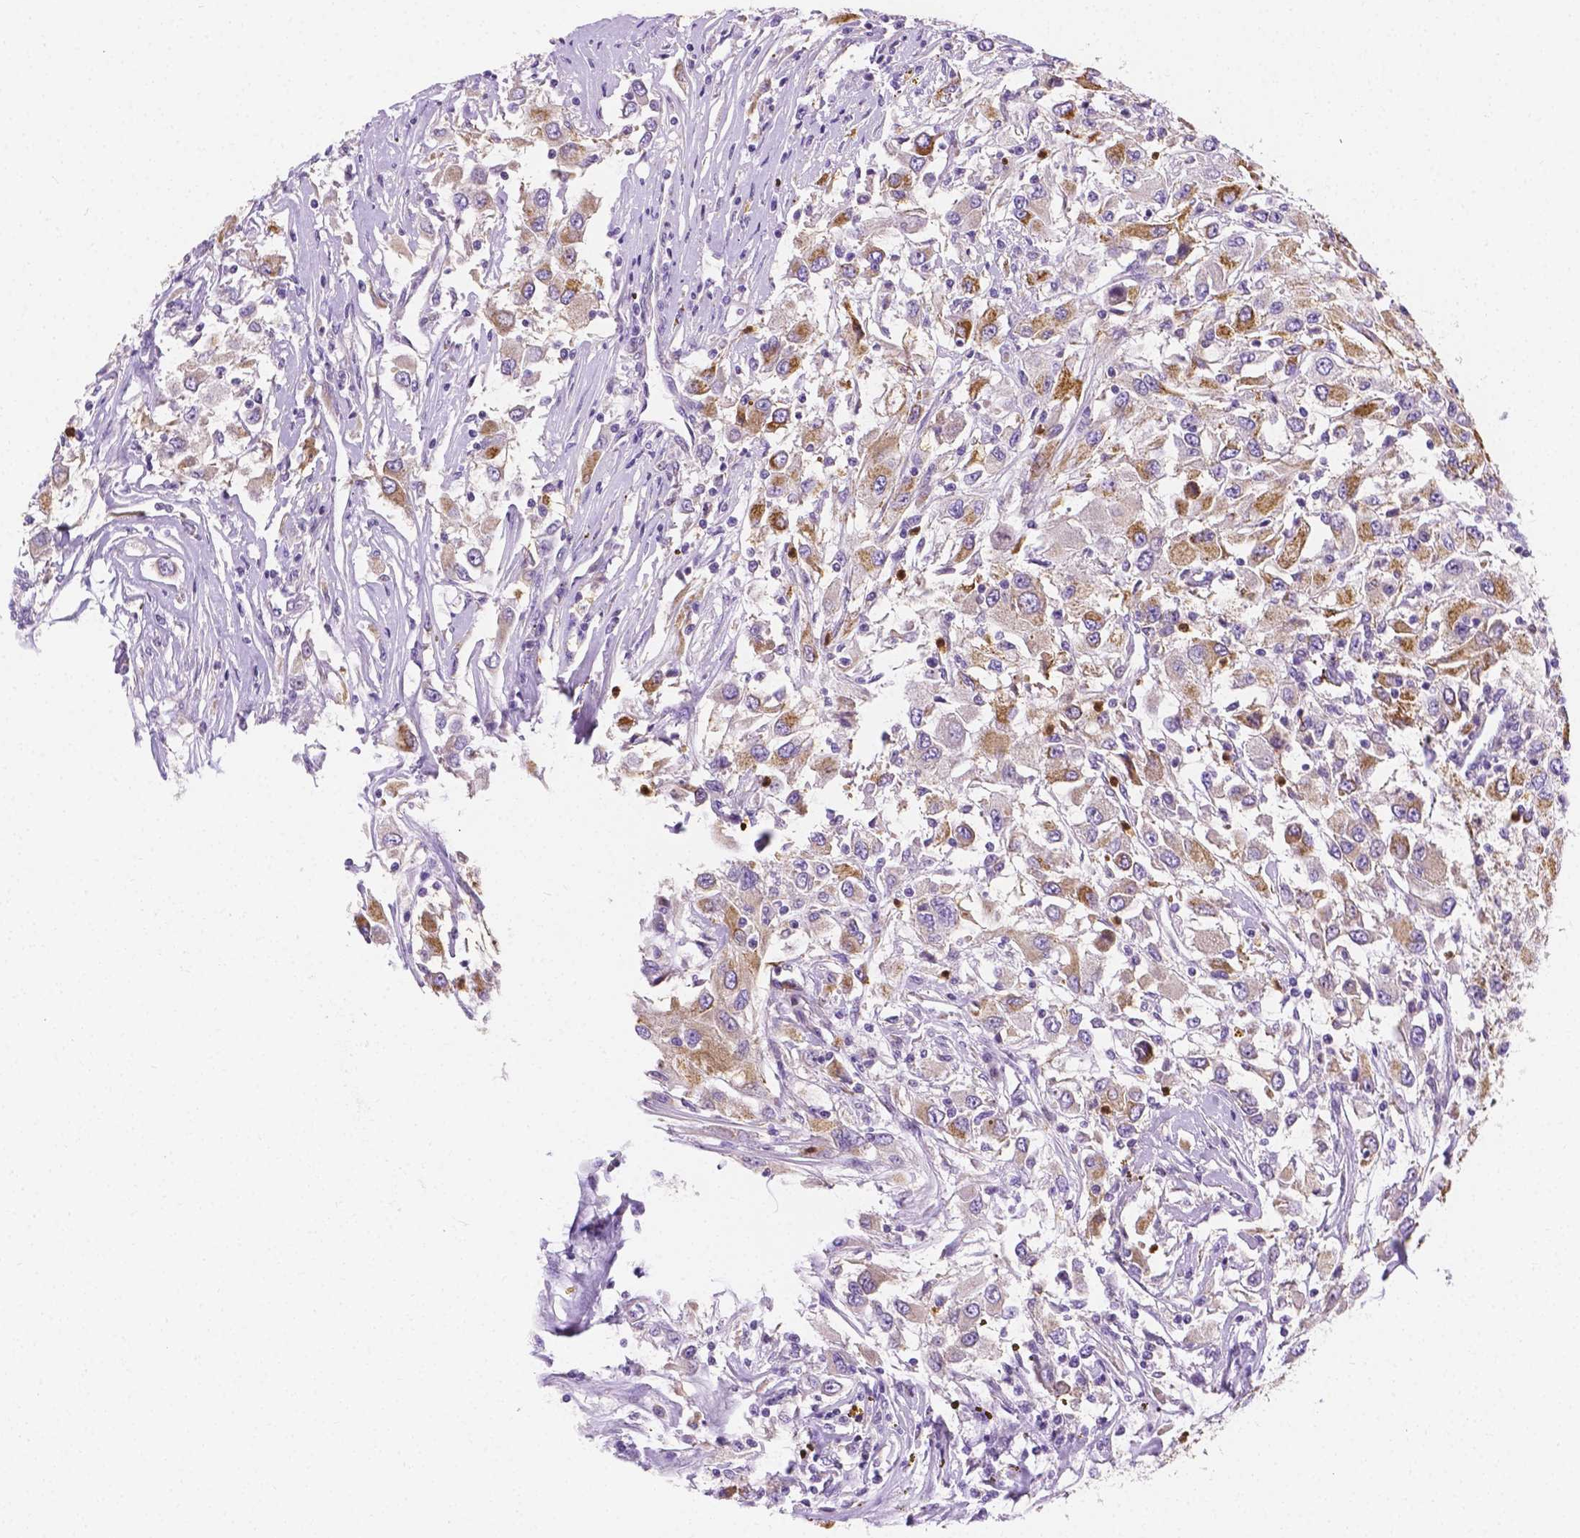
{"staining": {"intensity": "weak", "quantity": ">75%", "location": "cytoplasmic/membranous"}, "tissue": "renal cancer", "cell_type": "Tumor cells", "image_type": "cancer", "snomed": [{"axis": "morphology", "description": "Adenocarcinoma, NOS"}, {"axis": "topography", "description": "Kidney"}], "caption": "Protein staining of renal cancer tissue shows weak cytoplasmic/membranous positivity in approximately >75% of tumor cells.", "gene": "ZNRD2", "patient": {"sex": "female", "age": 67}}